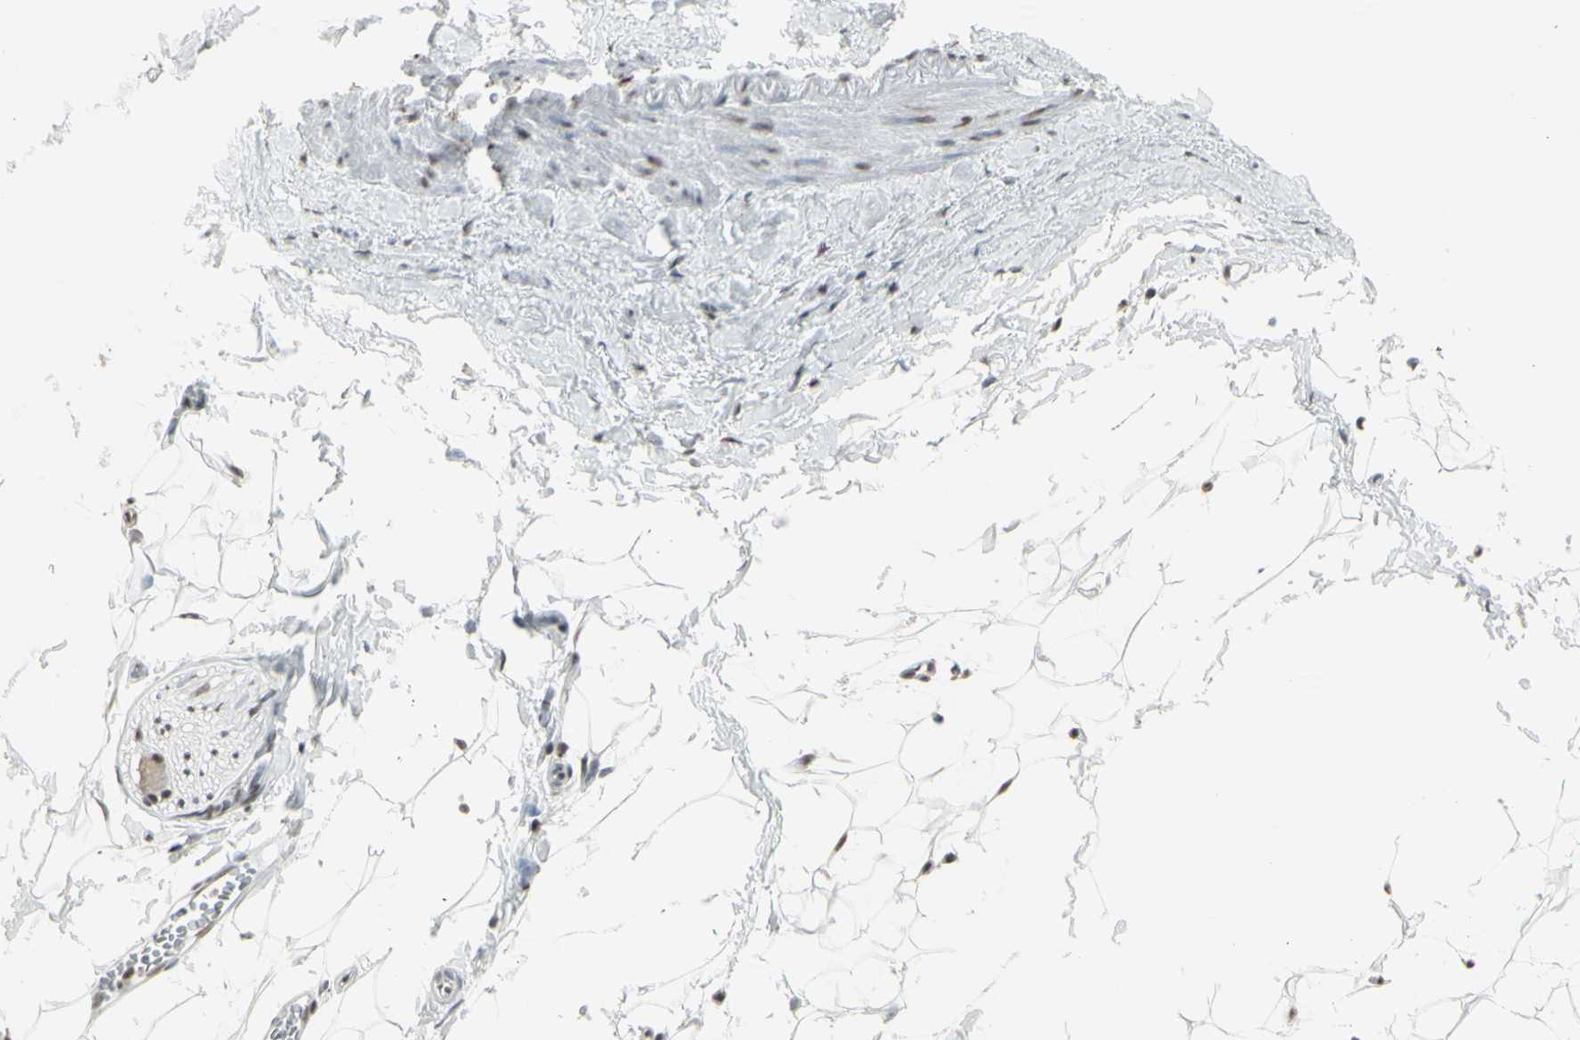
{"staining": {"intensity": "strong", "quantity": ">75%", "location": "nuclear"}, "tissue": "adipose tissue", "cell_type": "Adipocytes", "image_type": "normal", "snomed": [{"axis": "morphology", "description": "Normal tissue, NOS"}, {"axis": "topography", "description": "Adipose tissue"}, {"axis": "topography", "description": "Peripheral nerve tissue"}], "caption": "High-power microscopy captured an immunohistochemistry (IHC) photomicrograph of benign adipose tissue, revealing strong nuclear staining in approximately >75% of adipocytes. (DAB (3,3'-diaminobenzidine) IHC, brown staining for protein, blue staining for nuclei).", "gene": "TRIM28", "patient": {"sex": "male", "age": 52}}